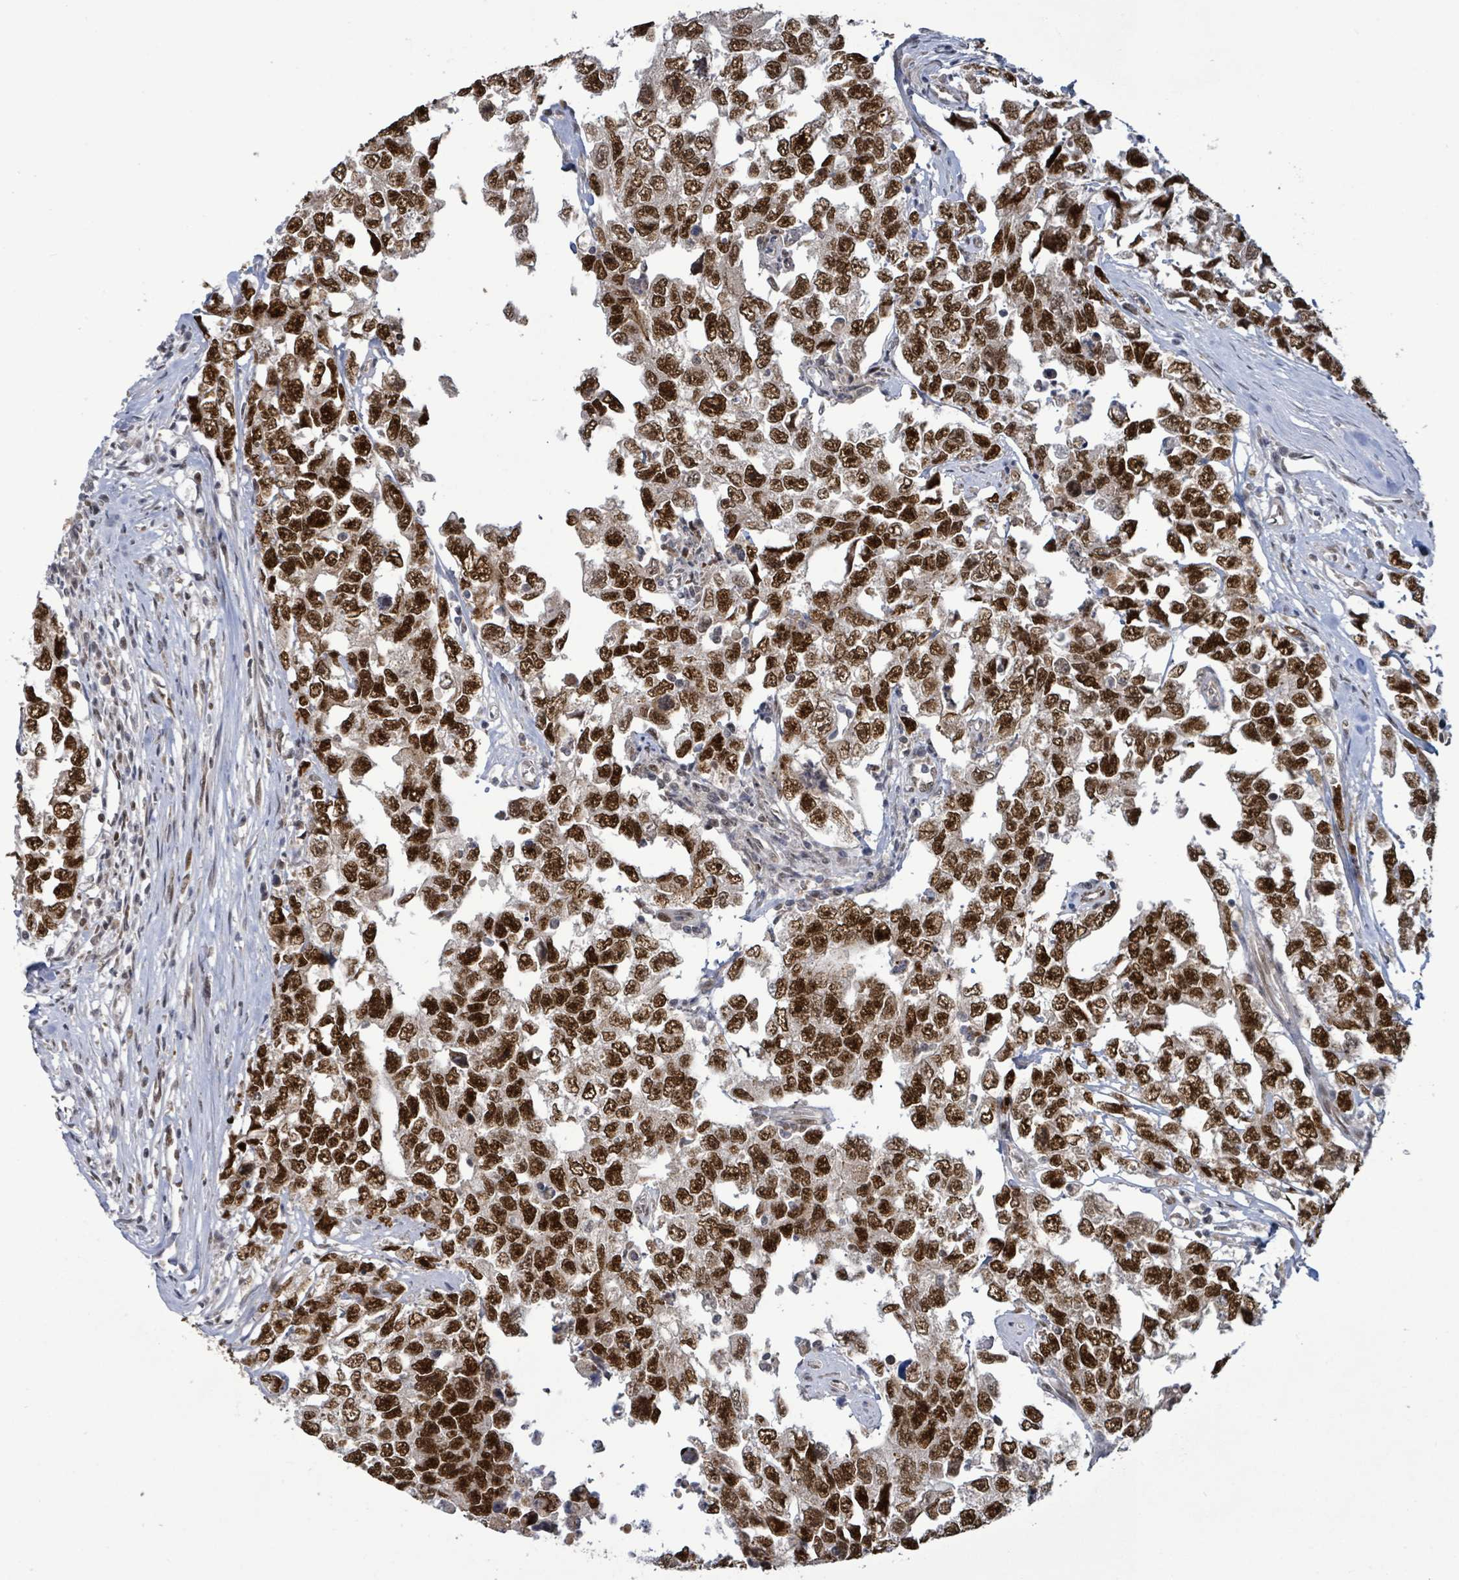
{"staining": {"intensity": "strong", "quantity": ">75%", "location": "nuclear"}, "tissue": "testis cancer", "cell_type": "Tumor cells", "image_type": "cancer", "snomed": [{"axis": "morphology", "description": "Carcinoma, Embryonal, NOS"}, {"axis": "topography", "description": "Testis"}], "caption": "Testis cancer was stained to show a protein in brown. There is high levels of strong nuclear staining in about >75% of tumor cells.", "gene": "PATZ1", "patient": {"sex": "male", "age": 22}}